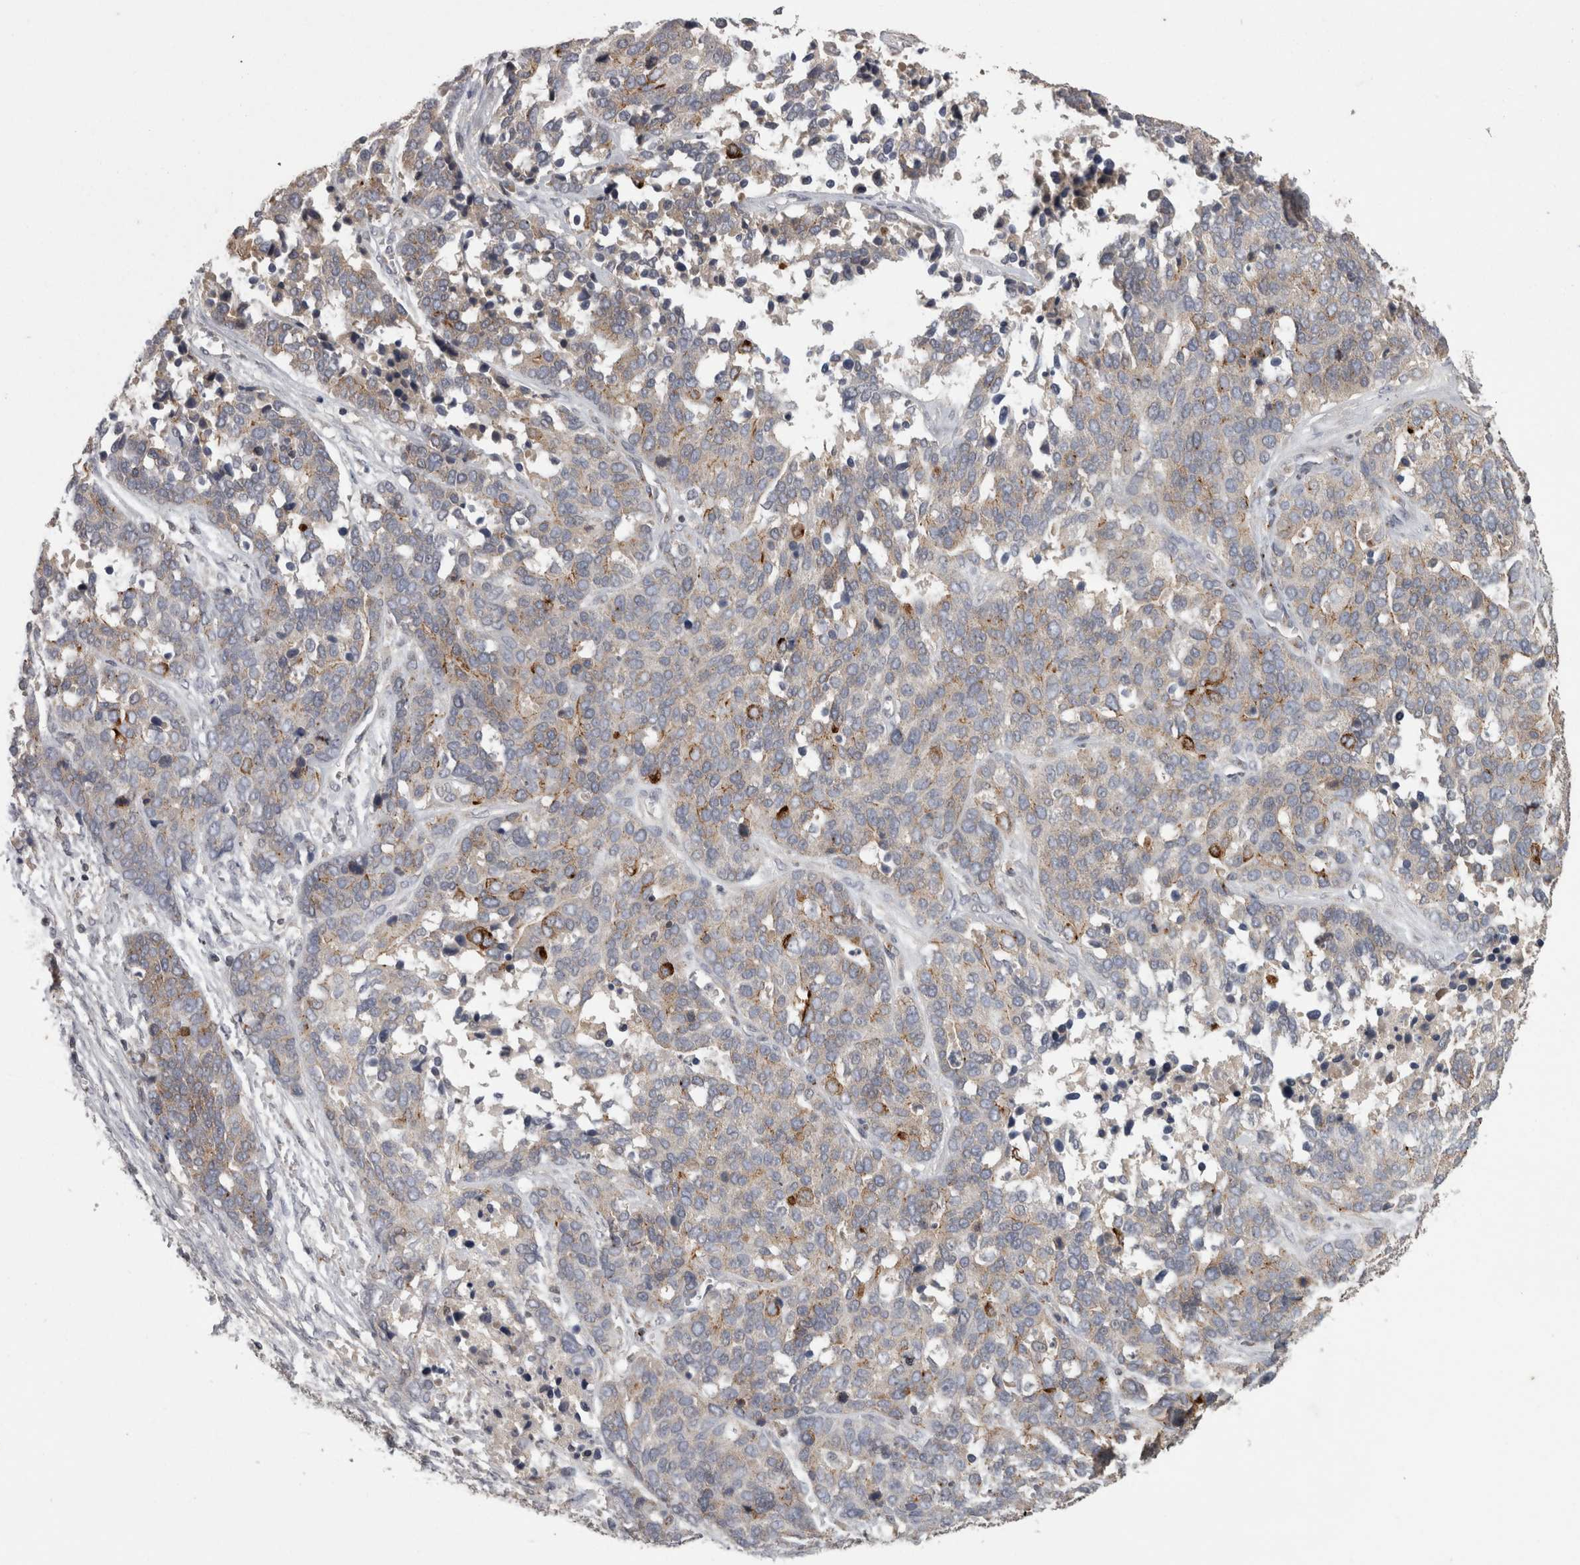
{"staining": {"intensity": "moderate", "quantity": "<25%", "location": "cytoplasmic/membranous"}, "tissue": "ovarian cancer", "cell_type": "Tumor cells", "image_type": "cancer", "snomed": [{"axis": "morphology", "description": "Cystadenocarcinoma, serous, NOS"}, {"axis": "topography", "description": "Ovary"}], "caption": "Ovarian cancer stained with a protein marker displays moderate staining in tumor cells.", "gene": "PCM1", "patient": {"sex": "female", "age": 44}}